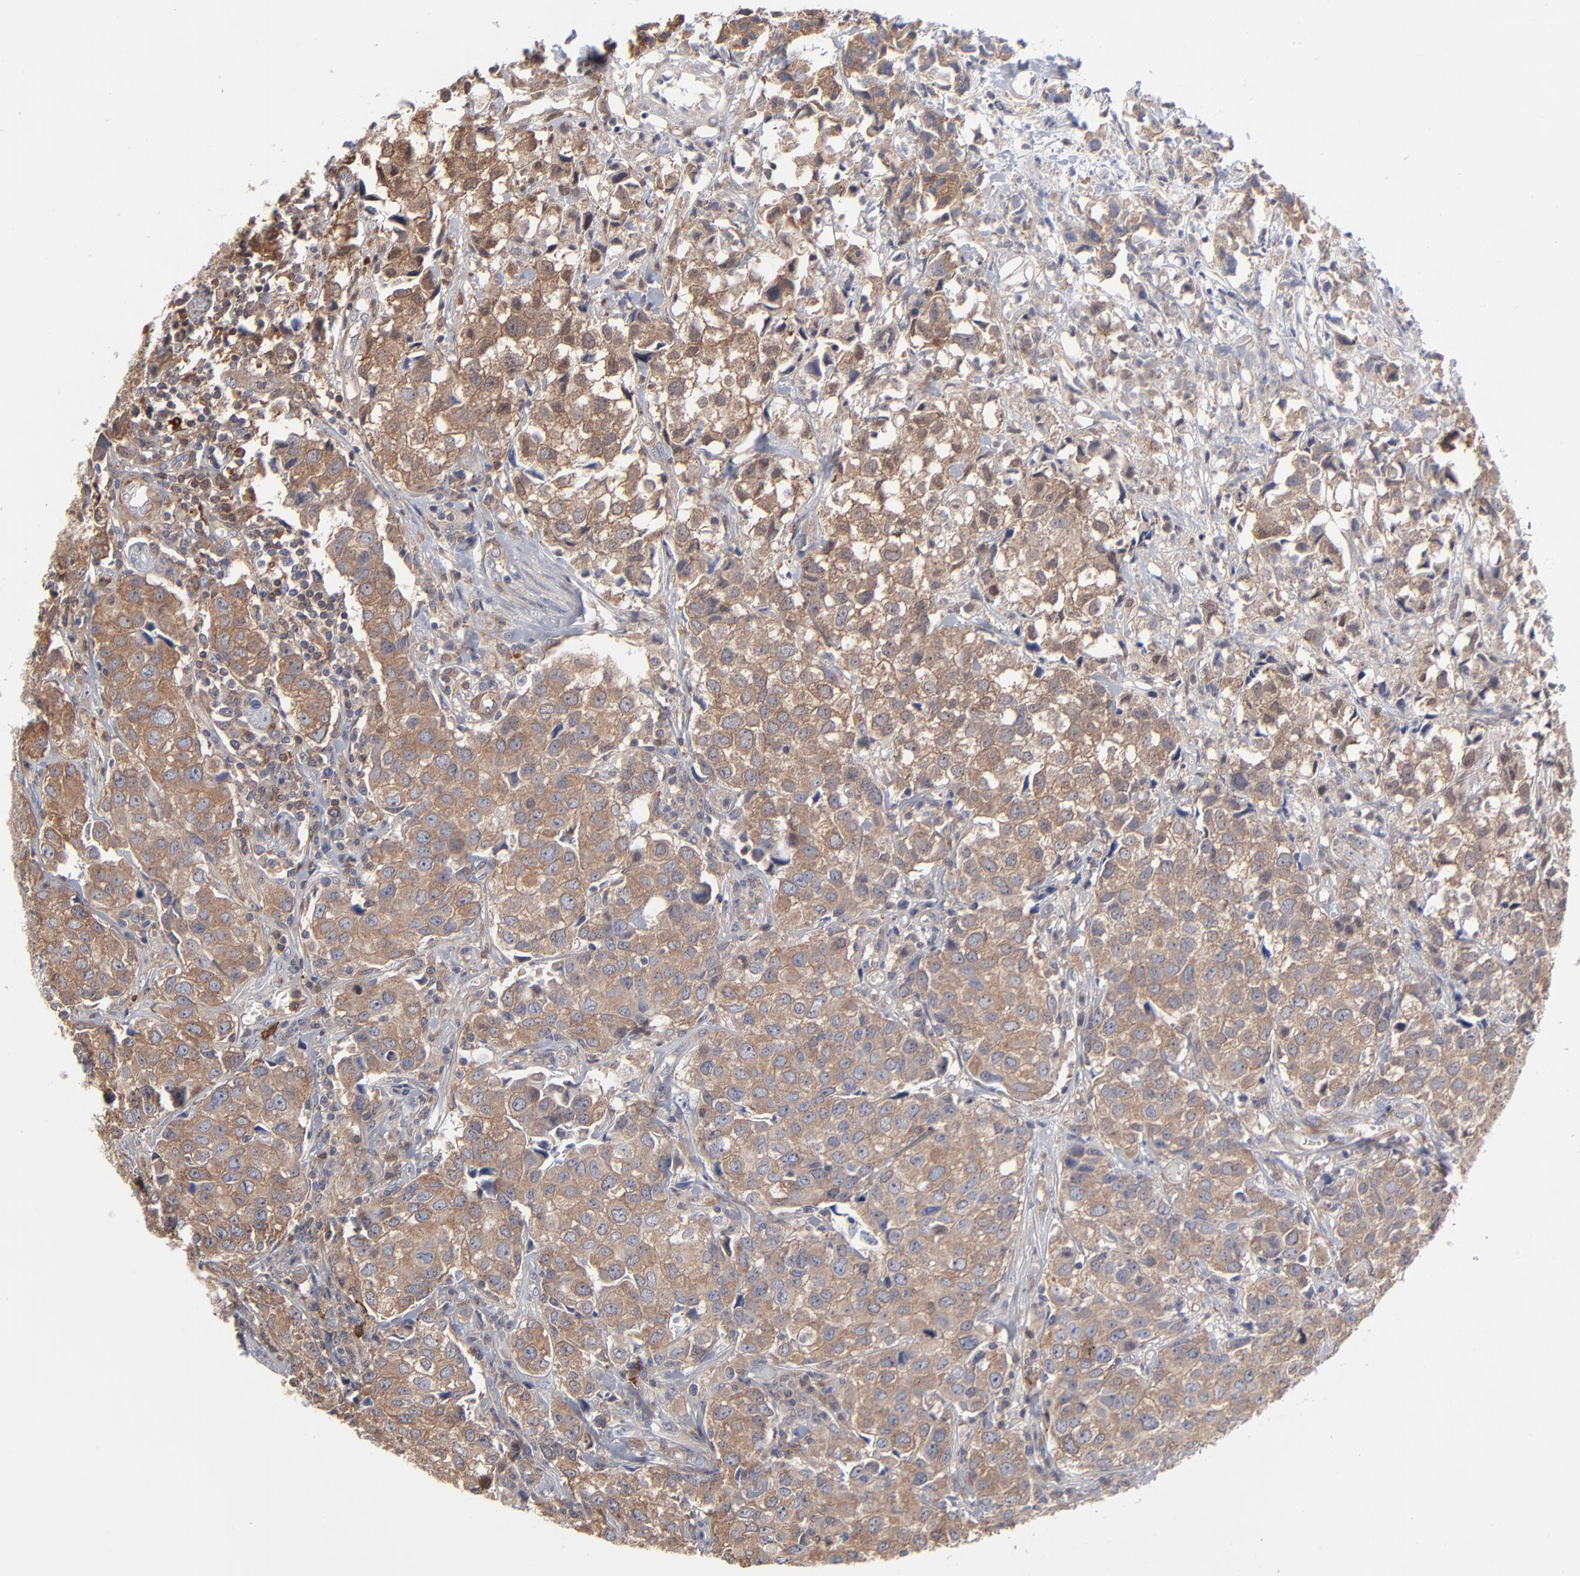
{"staining": {"intensity": "moderate", "quantity": ">75%", "location": "cytoplasmic/membranous"}, "tissue": "urothelial cancer", "cell_type": "Tumor cells", "image_type": "cancer", "snomed": [{"axis": "morphology", "description": "Urothelial carcinoma, High grade"}, {"axis": "topography", "description": "Urinary bladder"}], "caption": "Protein expression analysis of human urothelial carcinoma (high-grade) reveals moderate cytoplasmic/membranous expression in approximately >75% of tumor cells. The protein is shown in brown color, while the nuclei are stained blue.", "gene": "MAP2K1", "patient": {"sex": "female", "age": 75}}